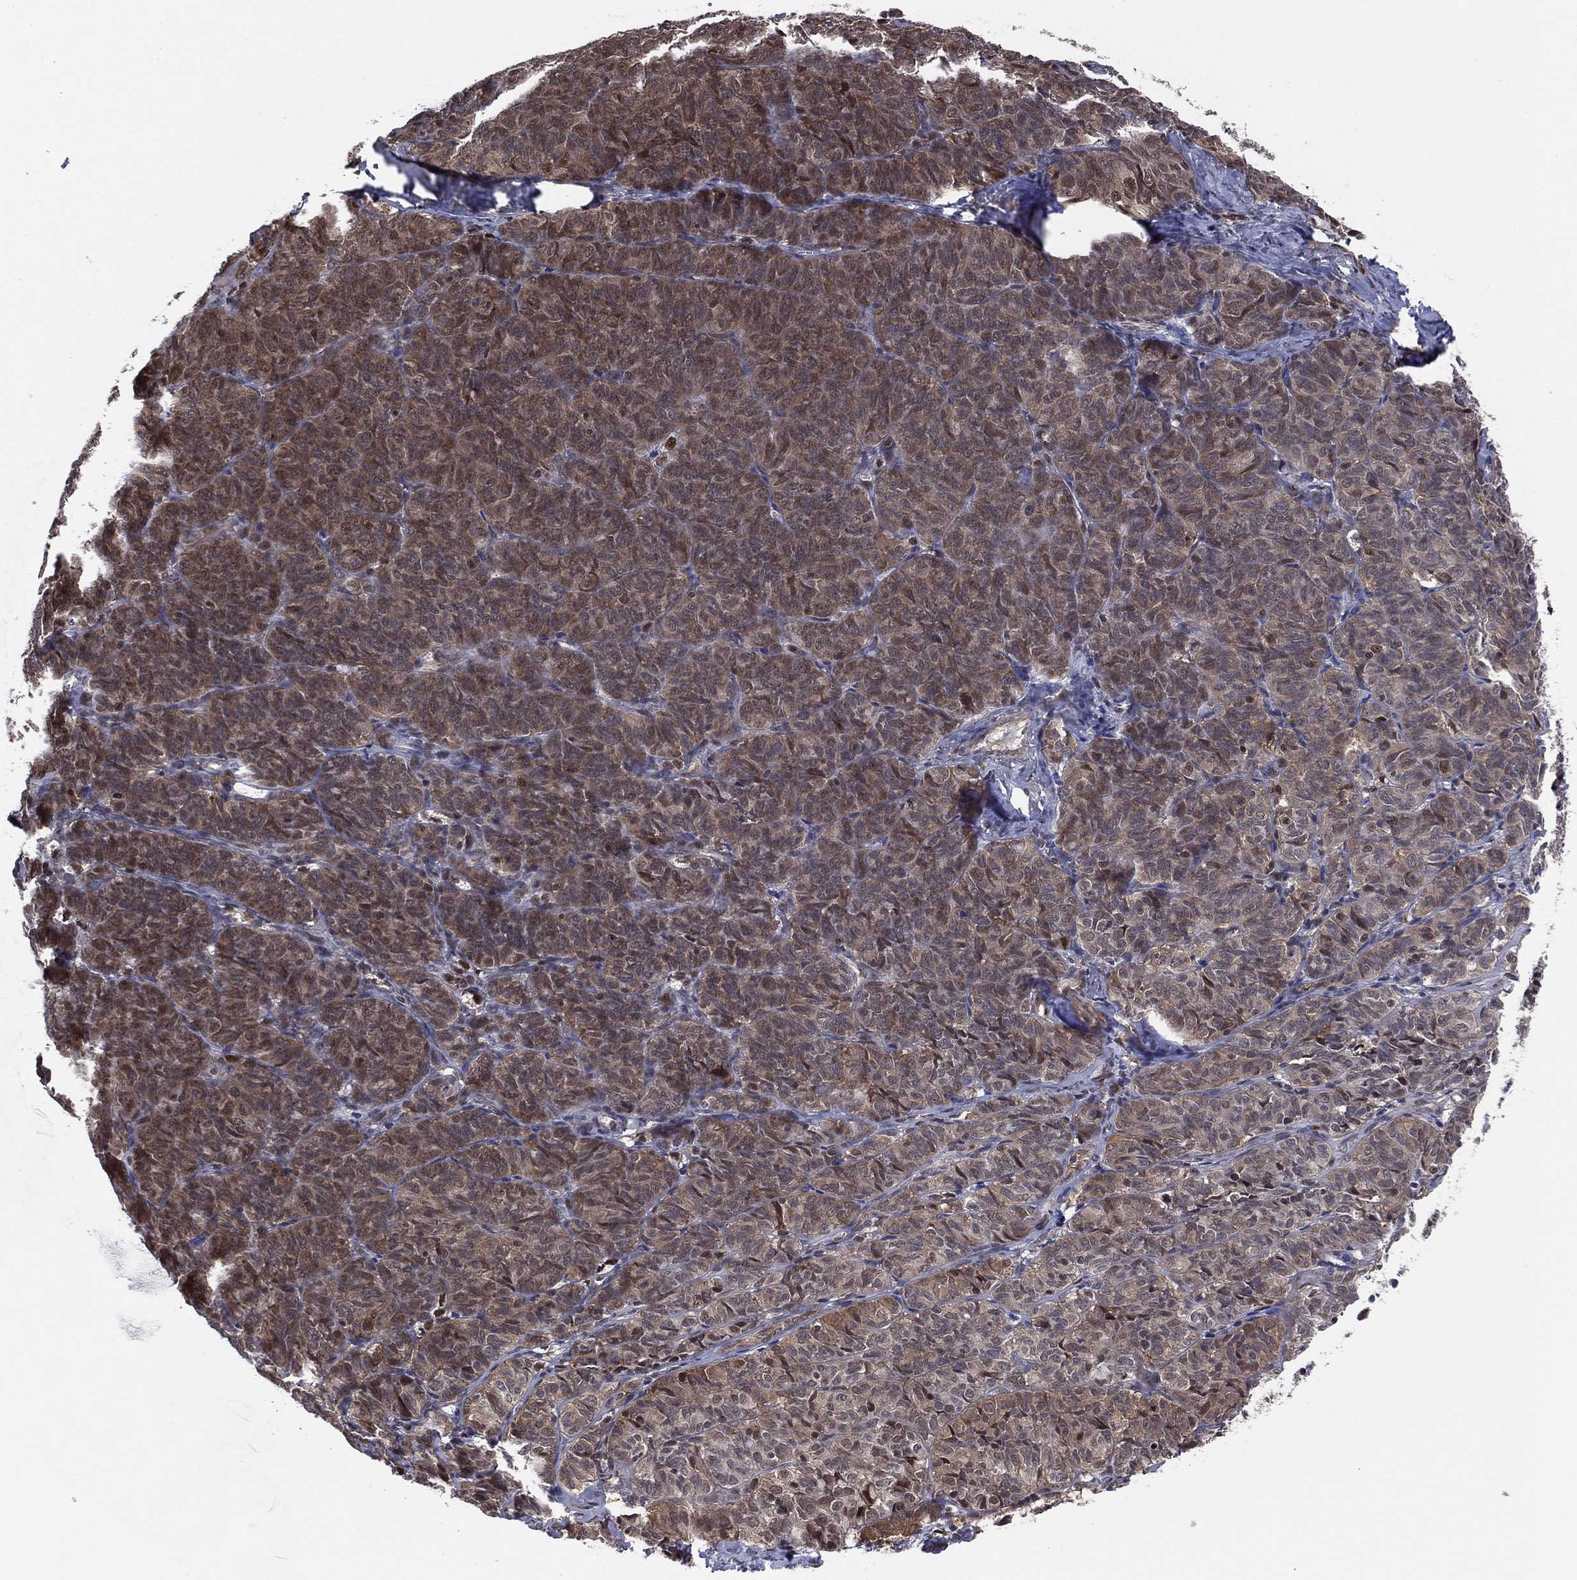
{"staining": {"intensity": "moderate", "quantity": ">75%", "location": "cytoplasmic/membranous"}, "tissue": "ovarian cancer", "cell_type": "Tumor cells", "image_type": "cancer", "snomed": [{"axis": "morphology", "description": "Carcinoma, endometroid"}, {"axis": "topography", "description": "Ovary"}], "caption": "Ovarian cancer (endometroid carcinoma) stained for a protein reveals moderate cytoplasmic/membranous positivity in tumor cells.", "gene": "ICOSLG", "patient": {"sex": "female", "age": 80}}